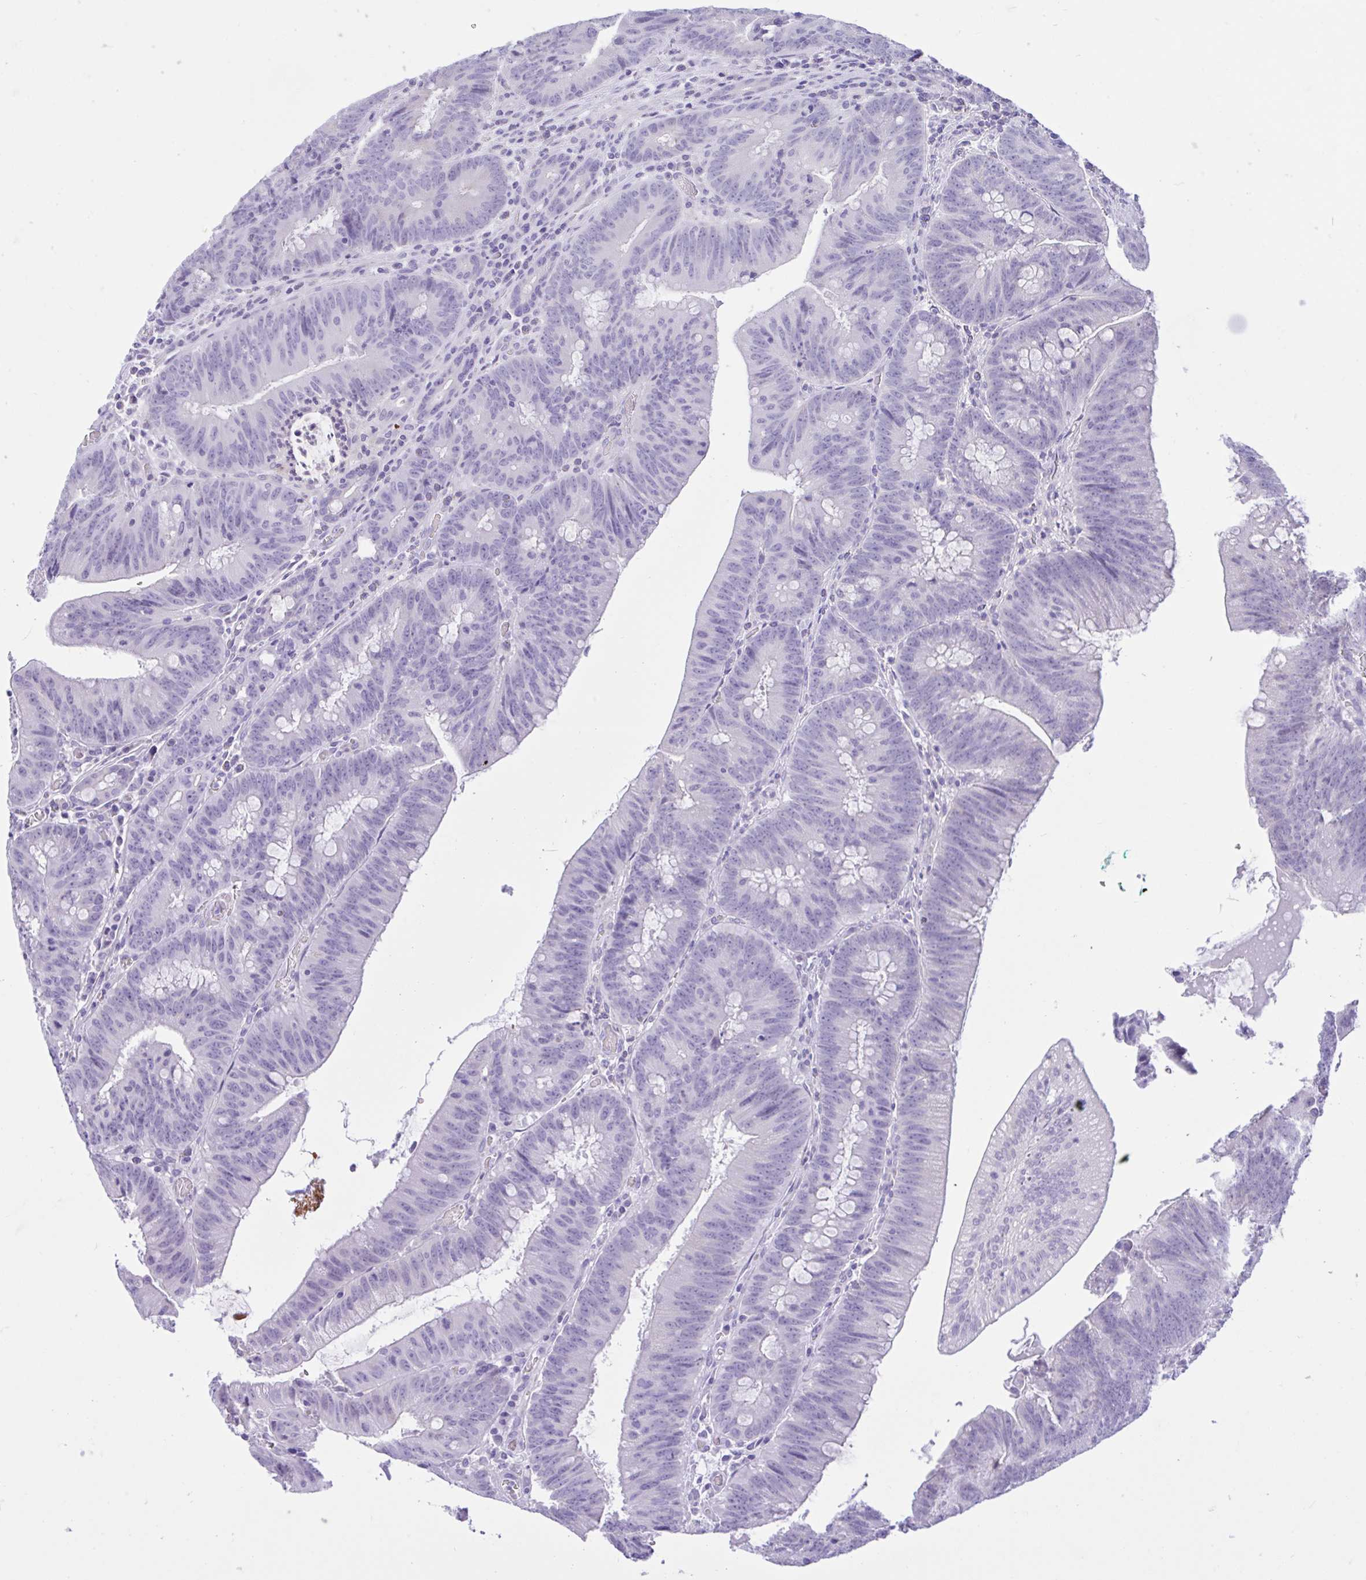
{"staining": {"intensity": "negative", "quantity": "none", "location": "none"}, "tissue": "colorectal cancer", "cell_type": "Tumor cells", "image_type": "cancer", "snomed": [{"axis": "morphology", "description": "Adenocarcinoma, NOS"}, {"axis": "topography", "description": "Colon"}], "caption": "This is a image of immunohistochemistry staining of adenocarcinoma (colorectal), which shows no positivity in tumor cells.", "gene": "ZNF101", "patient": {"sex": "female", "age": 87}}